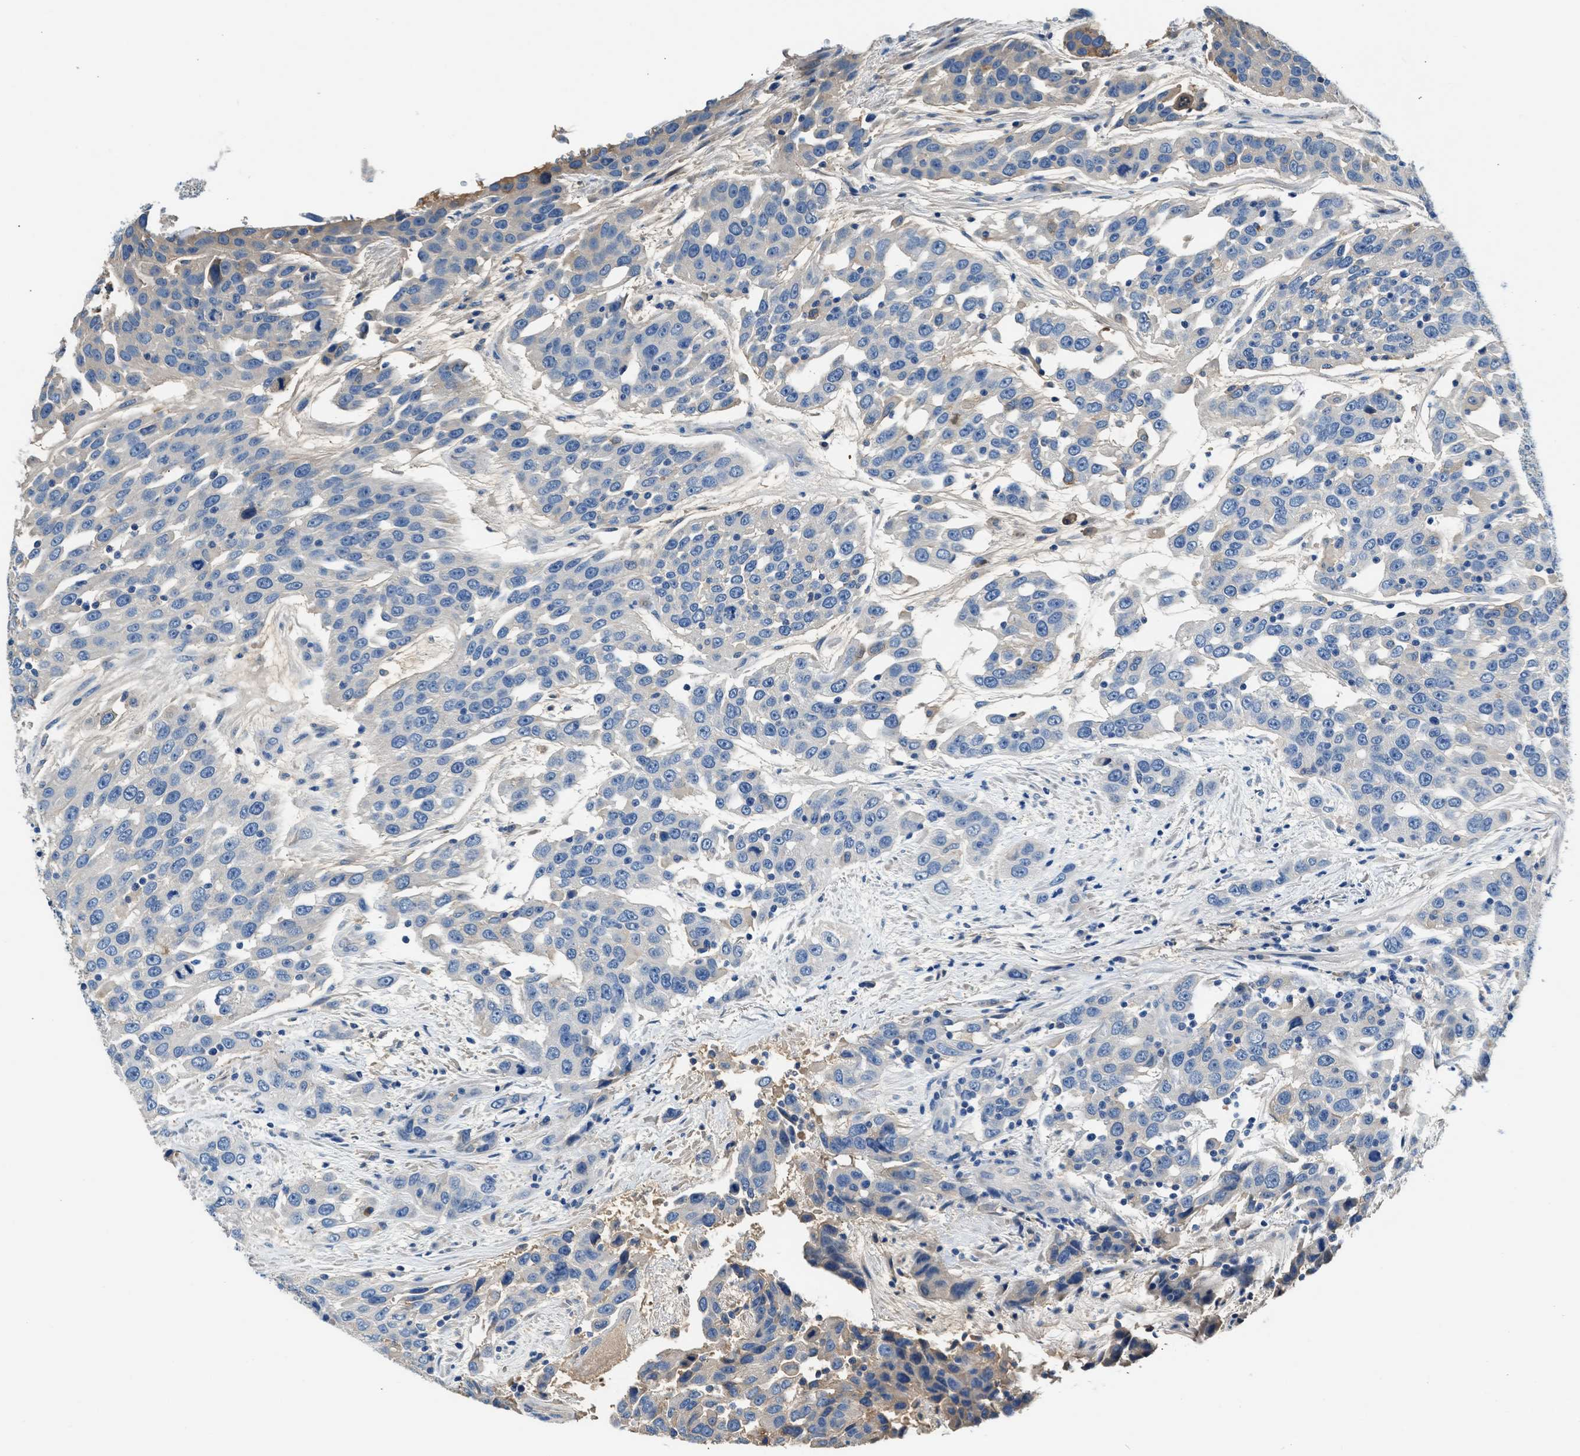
{"staining": {"intensity": "weak", "quantity": "<25%", "location": "cytoplasmic/membranous"}, "tissue": "urothelial cancer", "cell_type": "Tumor cells", "image_type": "cancer", "snomed": [{"axis": "morphology", "description": "Urothelial carcinoma, High grade"}, {"axis": "topography", "description": "Urinary bladder"}], "caption": "Tumor cells are negative for protein expression in human urothelial cancer.", "gene": "RWDD2B", "patient": {"sex": "female", "age": 80}}